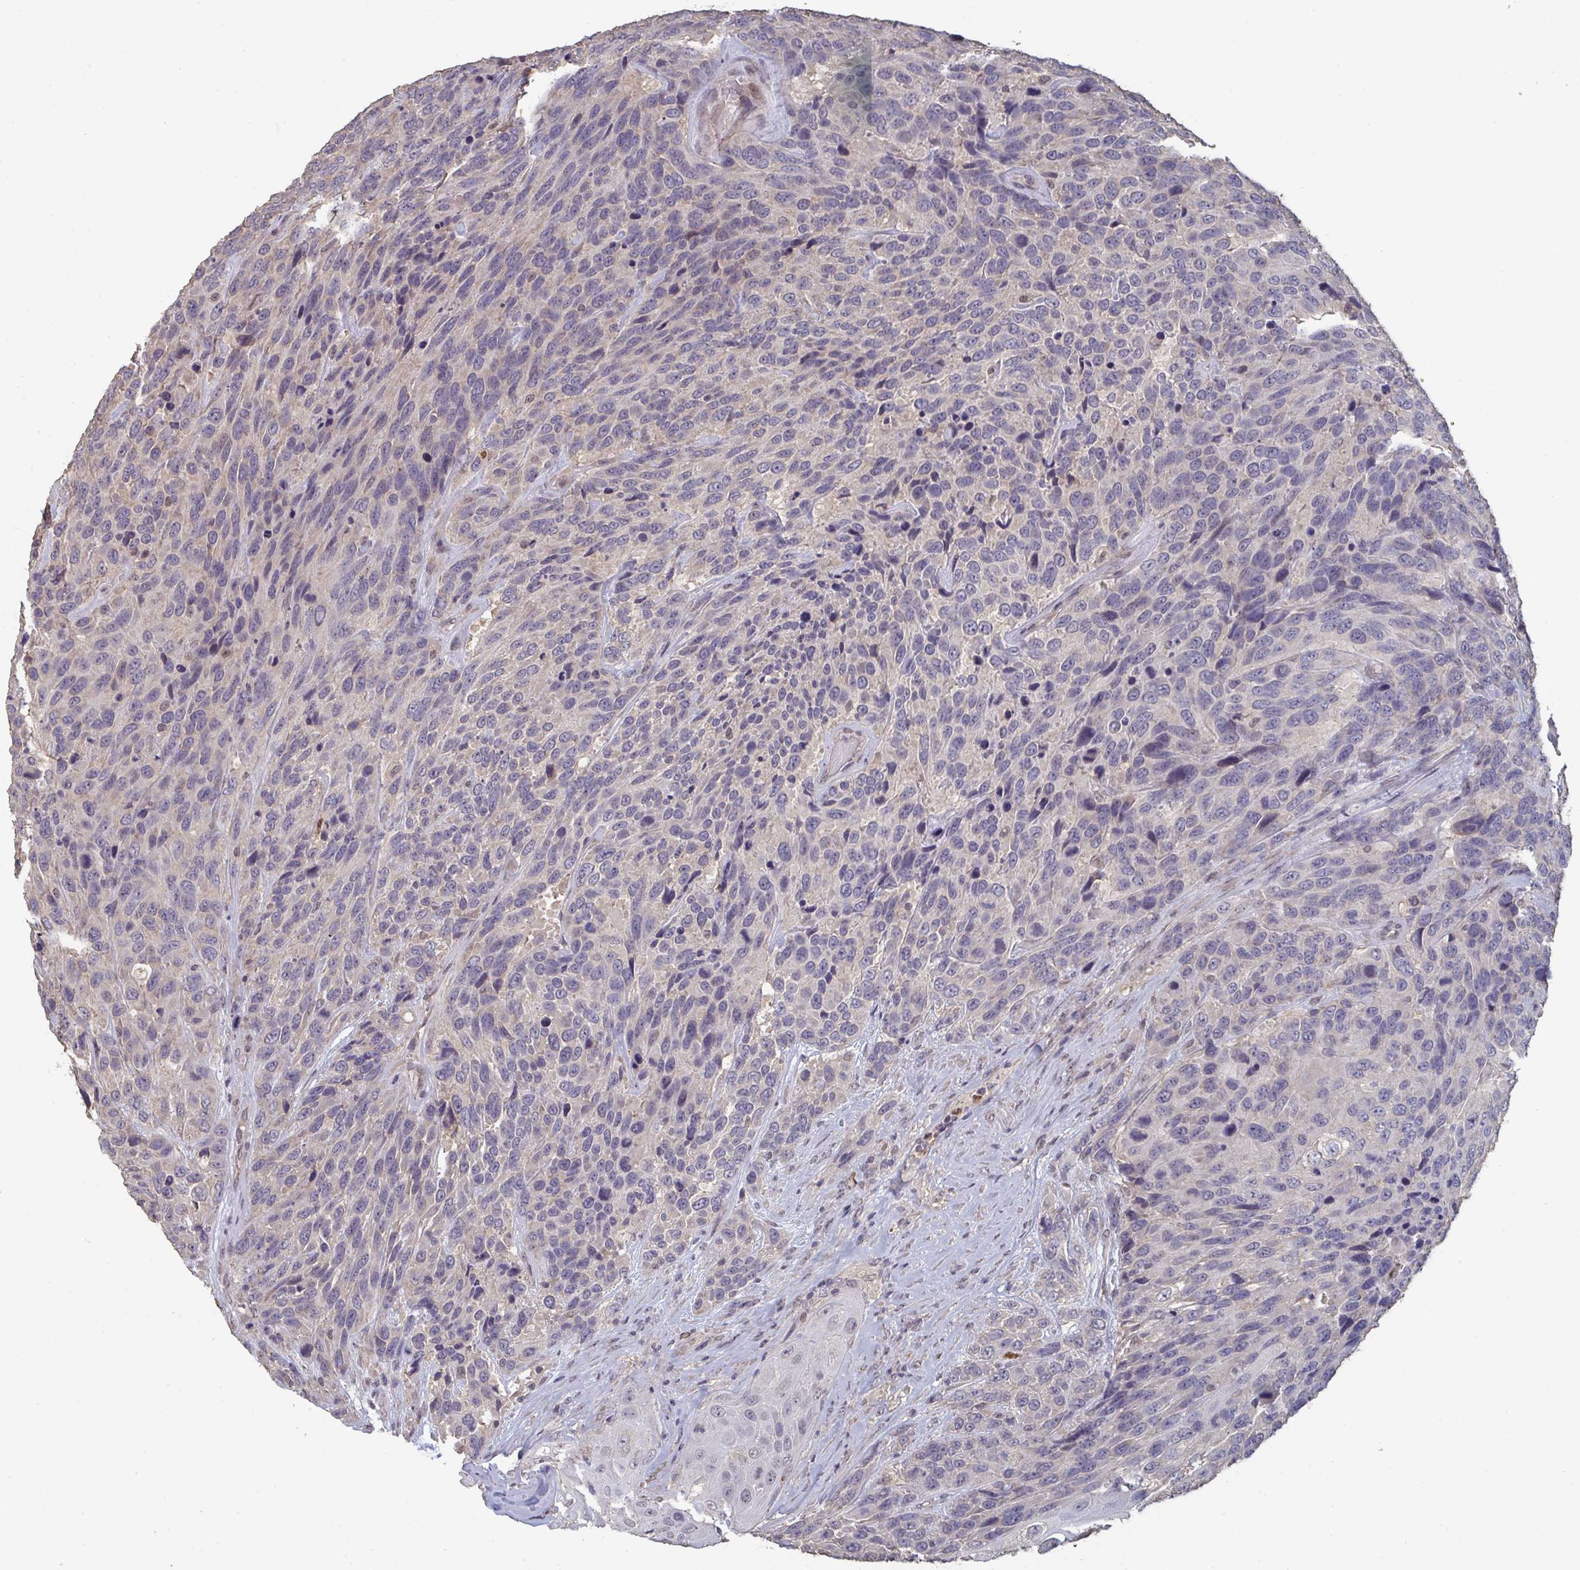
{"staining": {"intensity": "negative", "quantity": "none", "location": "none"}, "tissue": "urothelial cancer", "cell_type": "Tumor cells", "image_type": "cancer", "snomed": [{"axis": "morphology", "description": "Urothelial carcinoma, High grade"}, {"axis": "topography", "description": "Urinary bladder"}], "caption": "Tumor cells show no significant protein positivity in urothelial cancer.", "gene": "LIX1", "patient": {"sex": "female", "age": 70}}